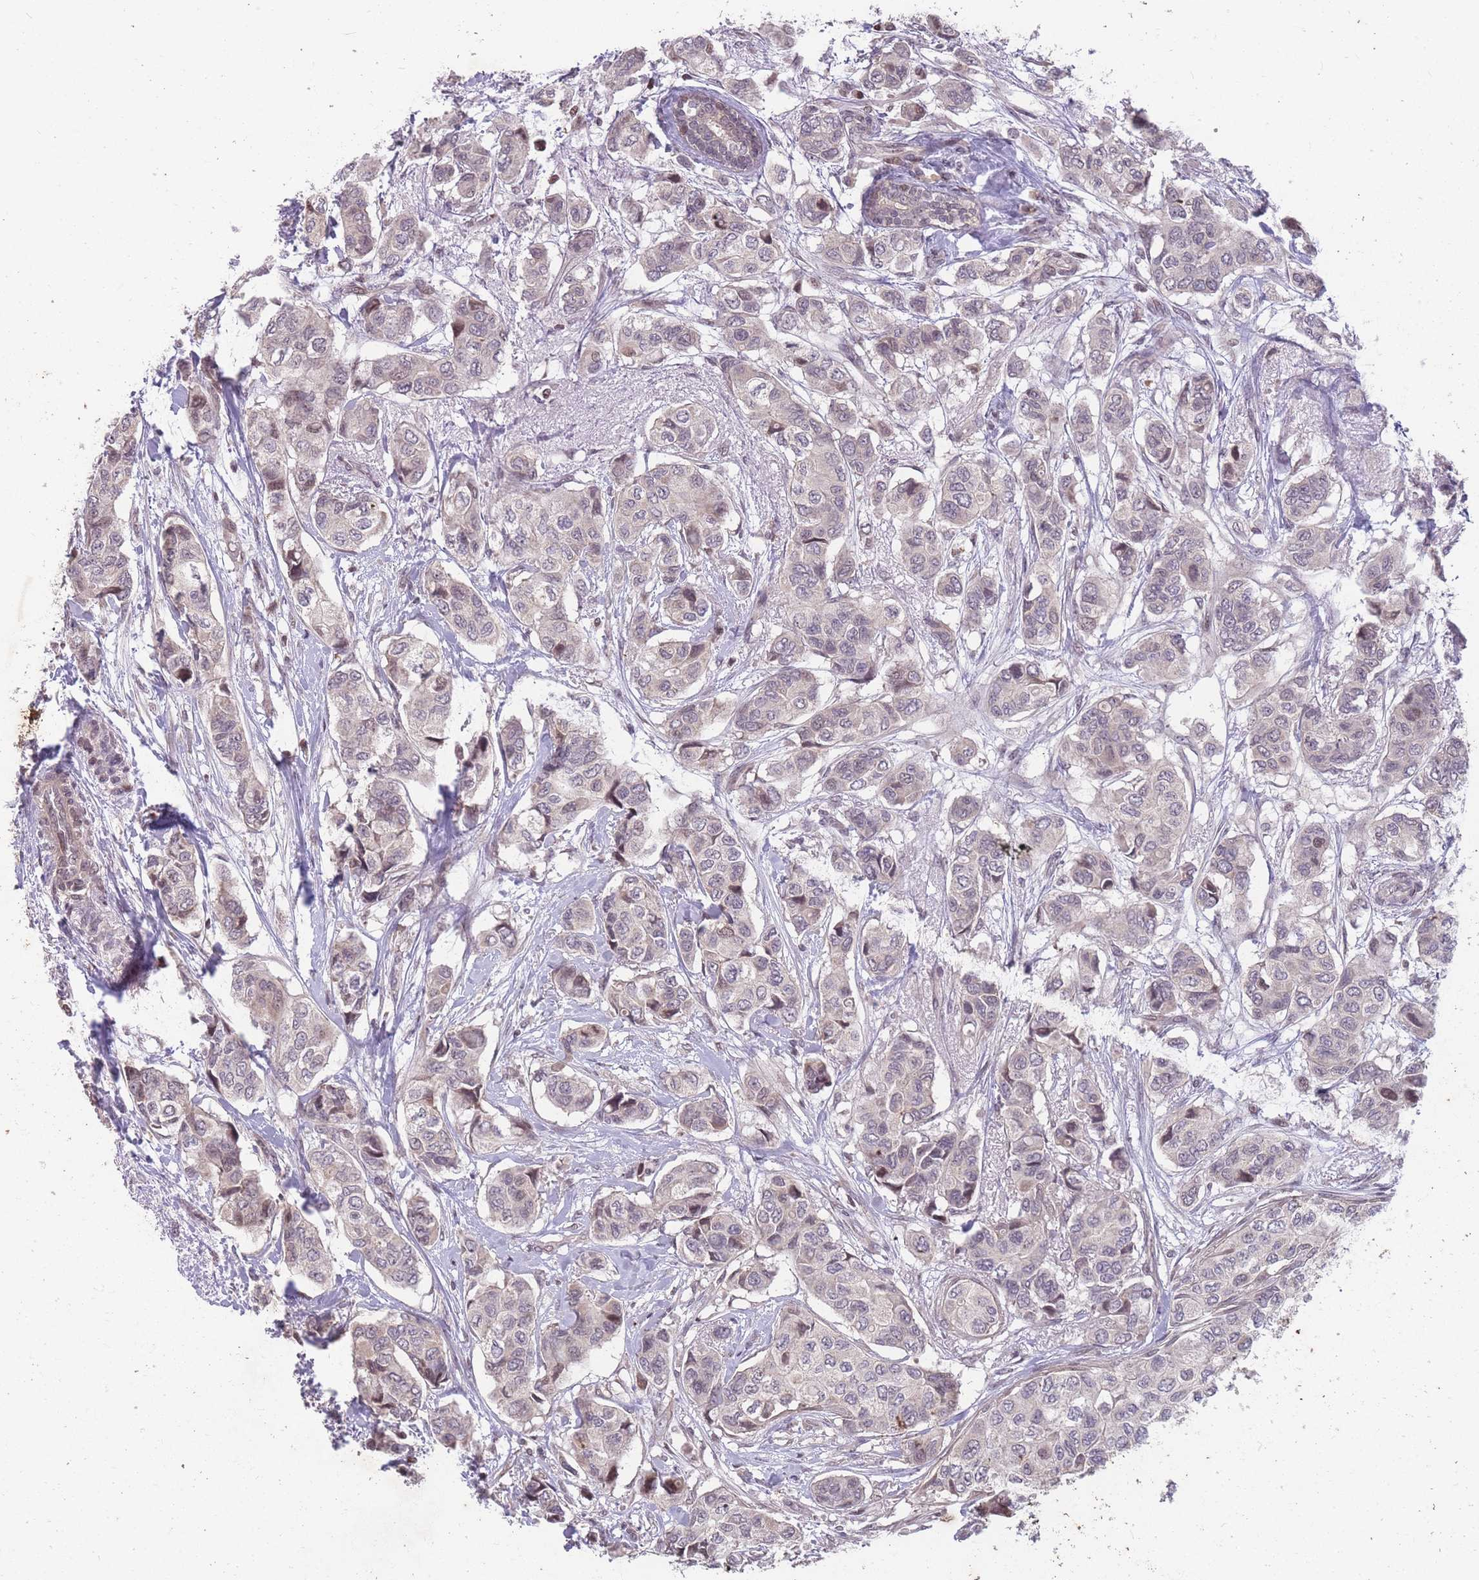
{"staining": {"intensity": "negative", "quantity": "none", "location": "none"}, "tissue": "breast cancer", "cell_type": "Tumor cells", "image_type": "cancer", "snomed": [{"axis": "morphology", "description": "Lobular carcinoma"}, {"axis": "topography", "description": "Breast"}], "caption": "An image of breast cancer (lobular carcinoma) stained for a protein demonstrates no brown staining in tumor cells. (Immunohistochemistry (ihc), brightfield microscopy, high magnification).", "gene": "GGT5", "patient": {"sex": "female", "age": 51}}